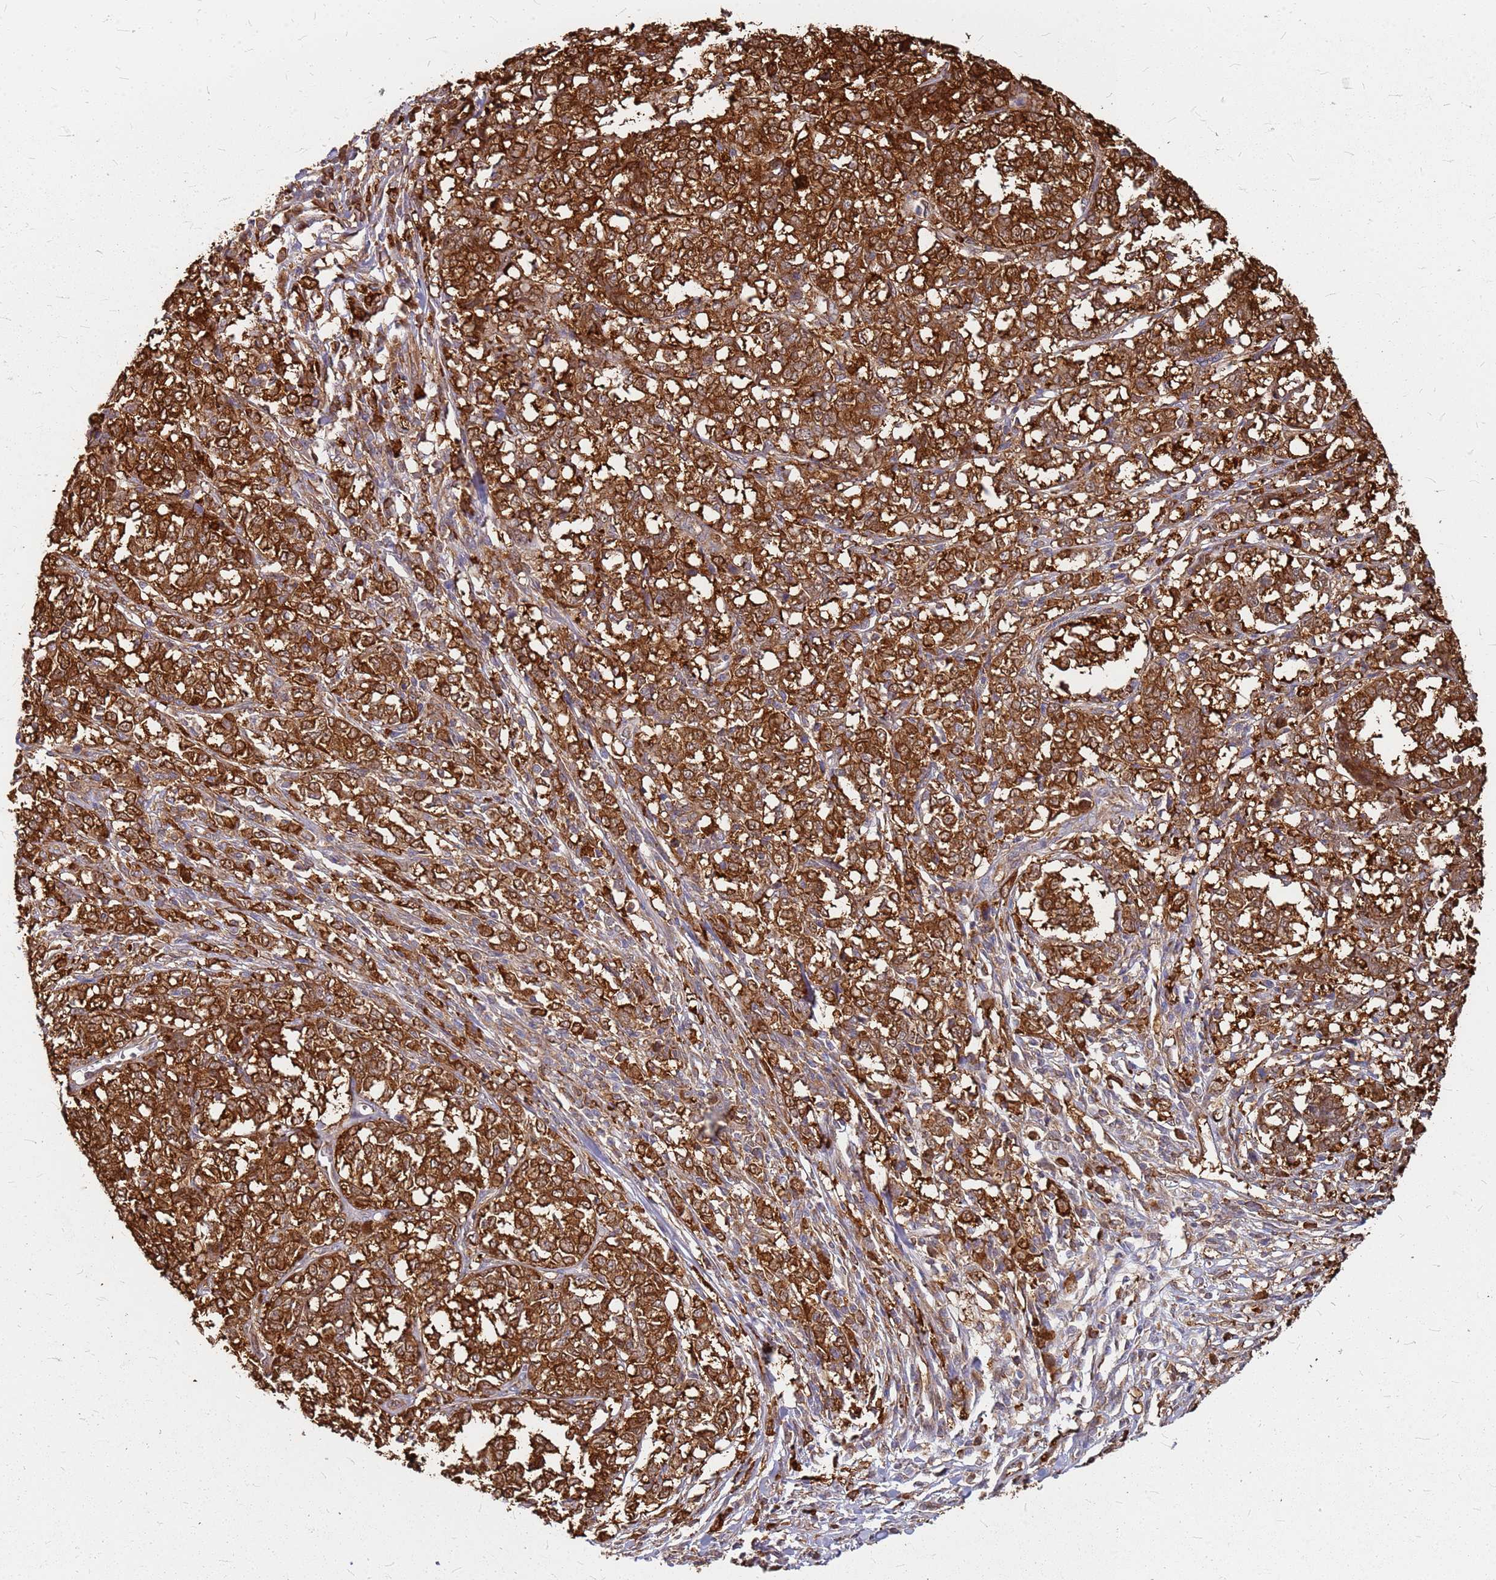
{"staining": {"intensity": "strong", "quantity": ">75%", "location": "cytoplasmic/membranous"}, "tissue": "melanoma", "cell_type": "Tumor cells", "image_type": "cancer", "snomed": [{"axis": "morphology", "description": "Malignant melanoma, NOS"}, {"axis": "topography", "description": "Skin"}], "caption": "Melanoma stained with IHC demonstrates strong cytoplasmic/membranous positivity in about >75% of tumor cells.", "gene": "HDX", "patient": {"sex": "female", "age": 72}}